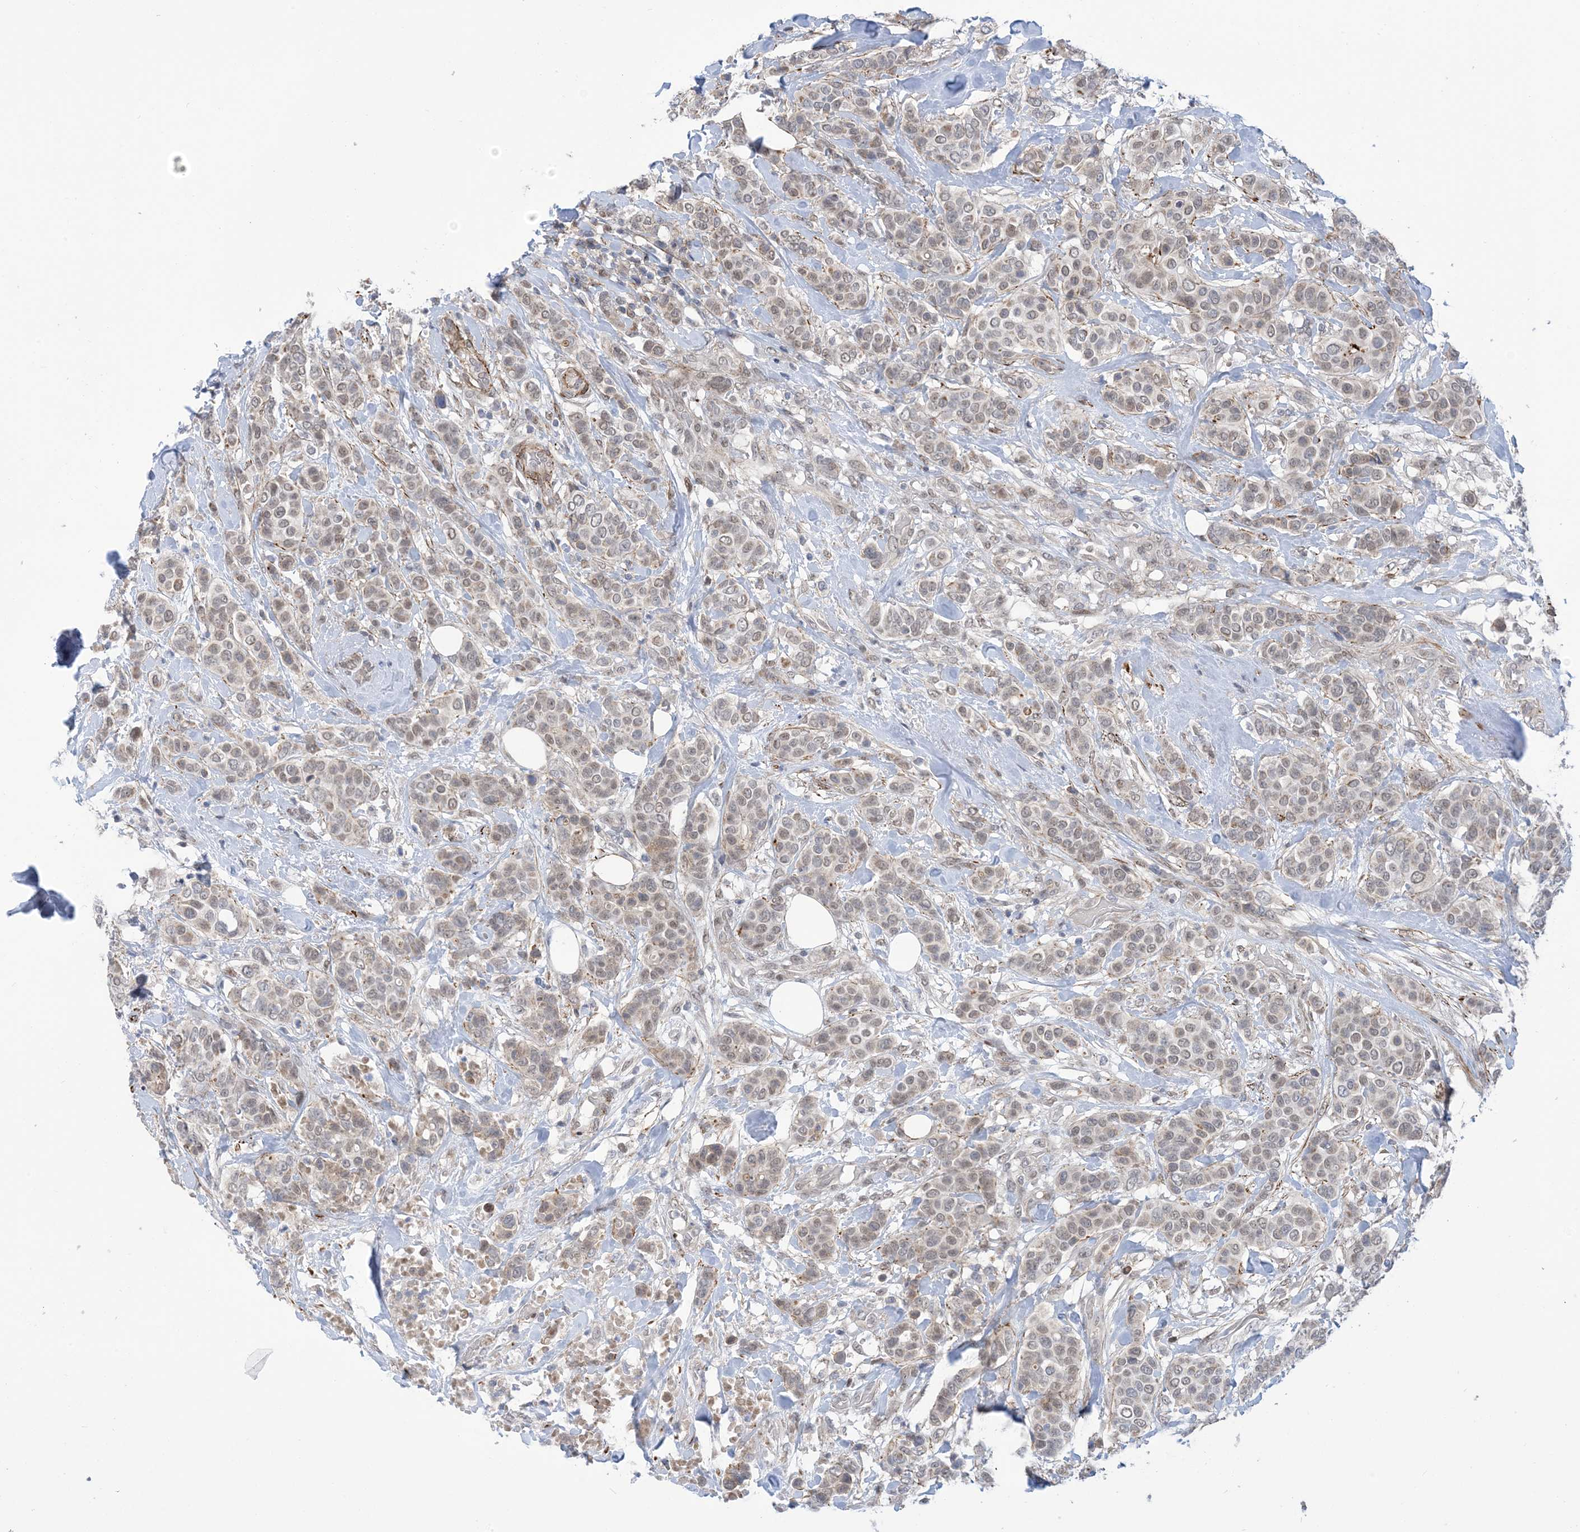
{"staining": {"intensity": "weak", "quantity": "25%-75%", "location": "nuclear"}, "tissue": "breast cancer", "cell_type": "Tumor cells", "image_type": "cancer", "snomed": [{"axis": "morphology", "description": "Lobular carcinoma"}, {"axis": "topography", "description": "Breast"}], "caption": "Breast cancer stained with a protein marker shows weak staining in tumor cells.", "gene": "ZNF8", "patient": {"sex": "female", "age": 51}}